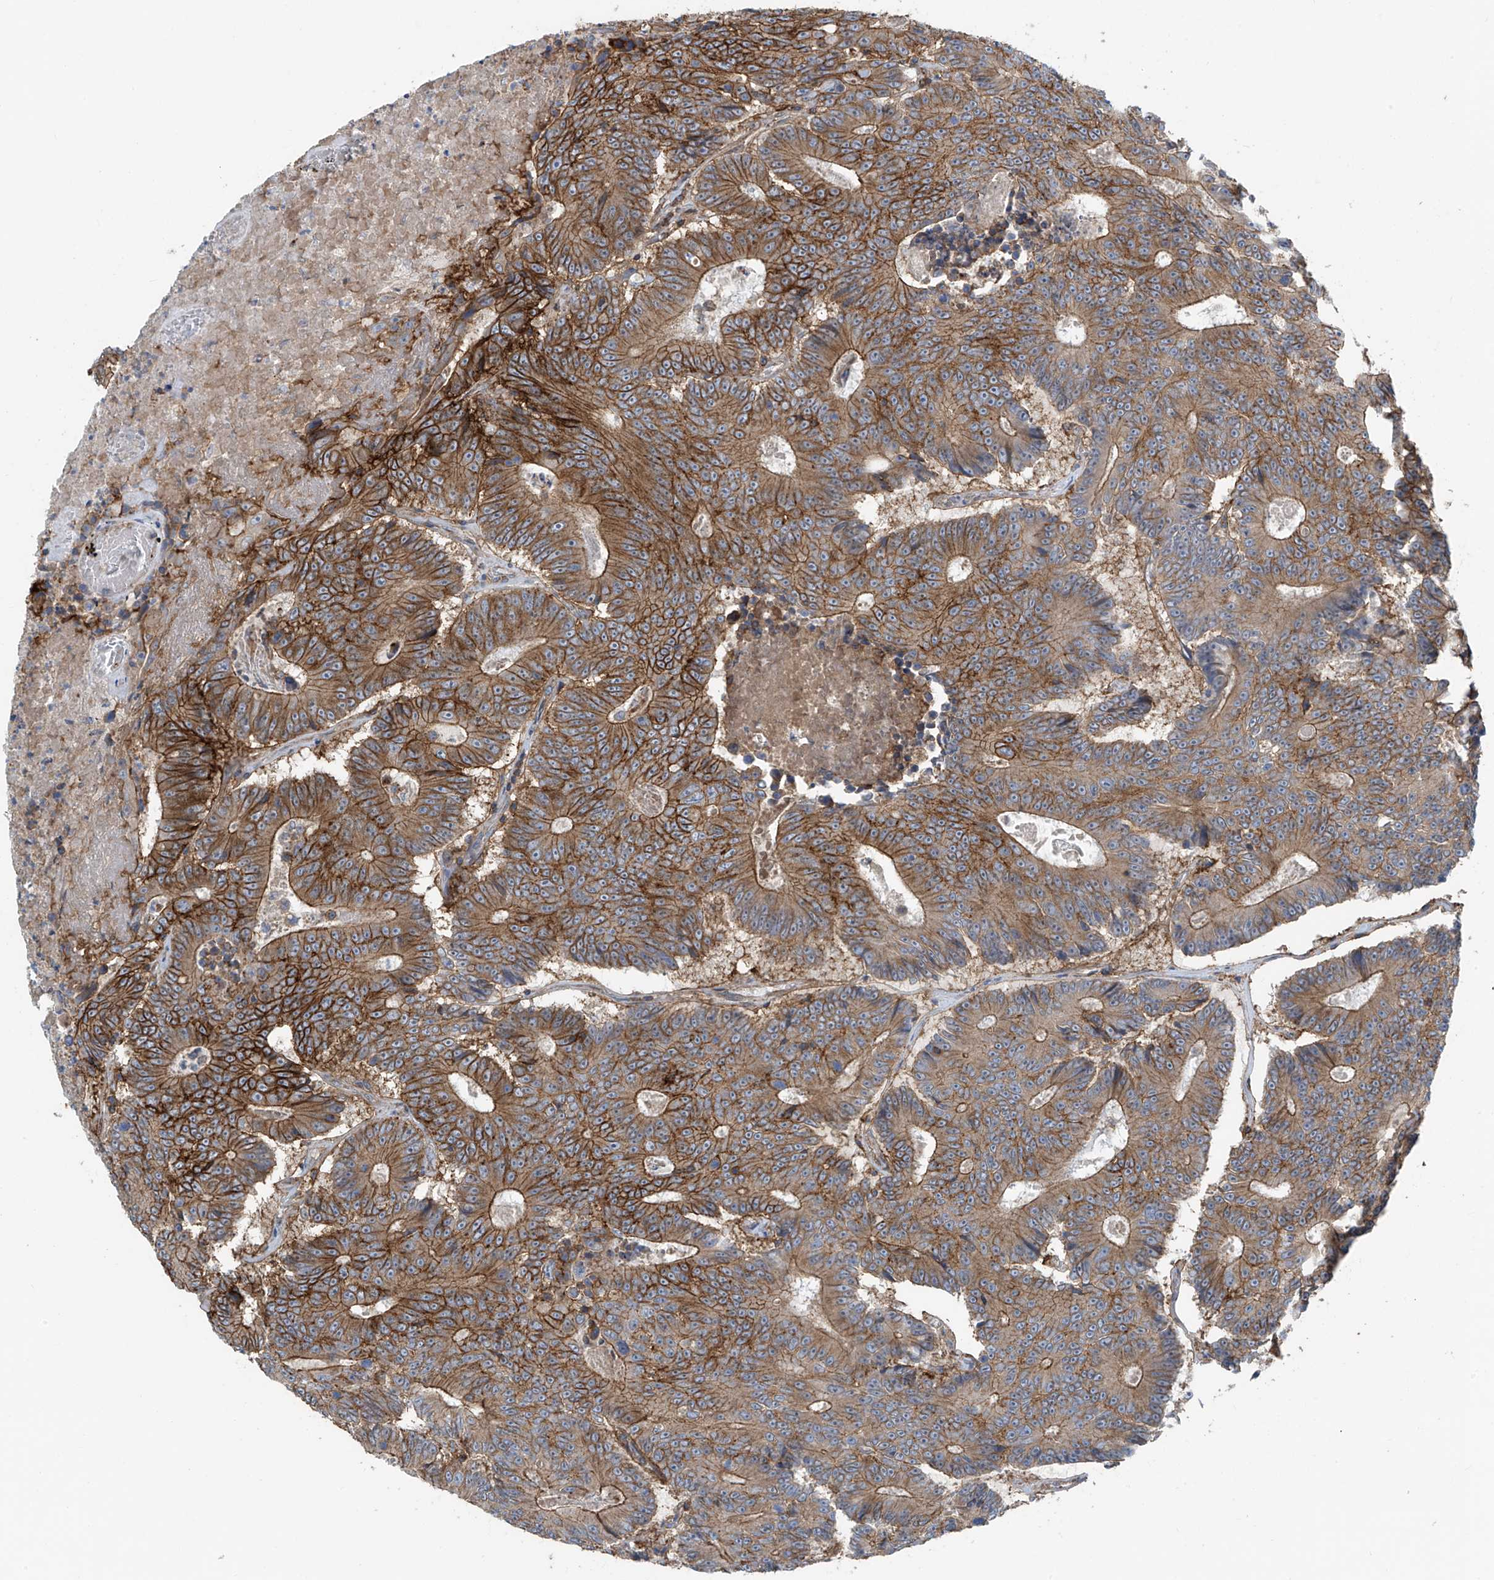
{"staining": {"intensity": "moderate", "quantity": ">75%", "location": "cytoplasmic/membranous"}, "tissue": "colorectal cancer", "cell_type": "Tumor cells", "image_type": "cancer", "snomed": [{"axis": "morphology", "description": "Adenocarcinoma, NOS"}, {"axis": "topography", "description": "Colon"}], "caption": "Moderate cytoplasmic/membranous positivity for a protein is seen in approximately >75% of tumor cells of adenocarcinoma (colorectal) using immunohistochemistry.", "gene": "SLC1A5", "patient": {"sex": "male", "age": 83}}